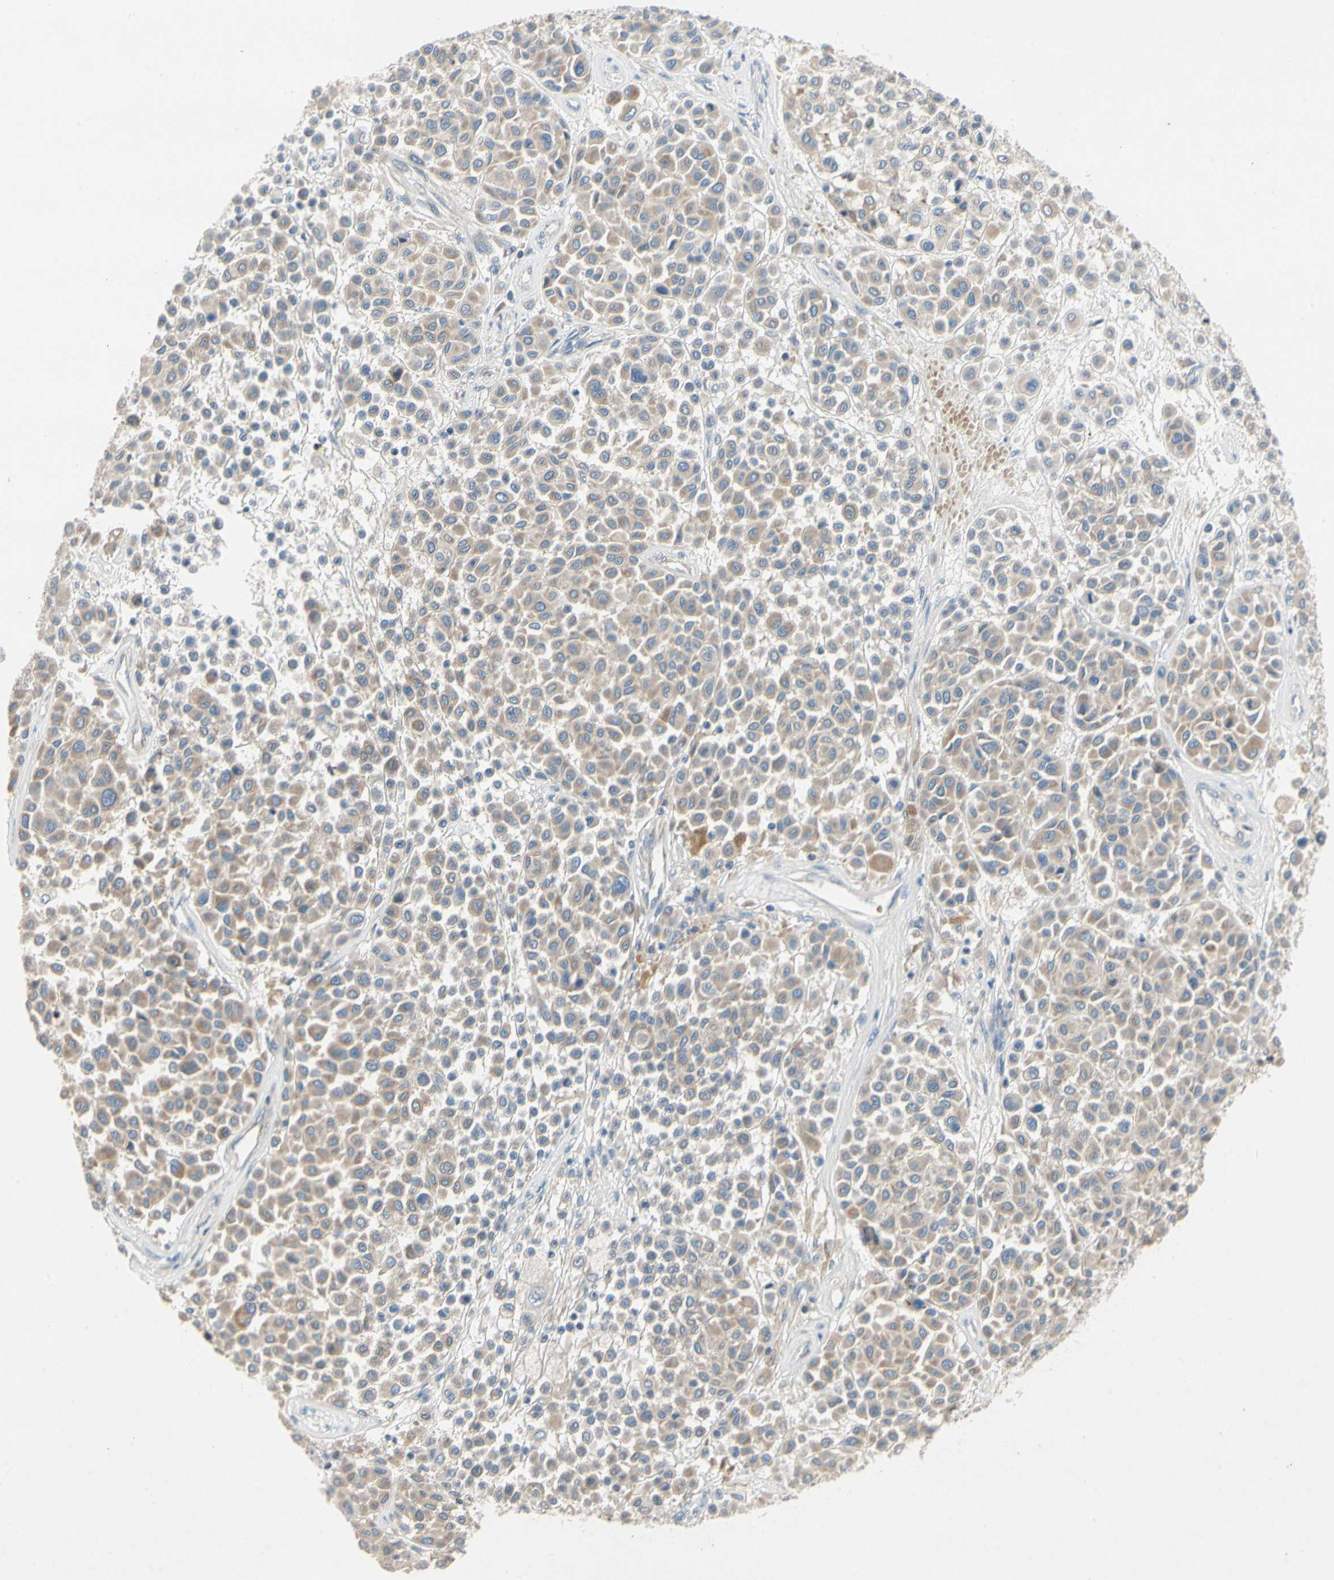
{"staining": {"intensity": "moderate", "quantity": ">75%", "location": "cytoplasmic/membranous"}, "tissue": "melanoma", "cell_type": "Tumor cells", "image_type": "cancer", "snomed": [{"axis": "morphology", "description": "Malignant melanoma, Metastatic site"}, {"axis": "topography", "description": "Soft tissue"}], "caption": "IHC of malignant melanoma (metastatic site) demonstrates medium levels of moderate cytoplasmic/membranous expression in about >75% of tumor cells.", "gene": "KLHDC8B", "patient": {"sex": "male", "age": 41}}